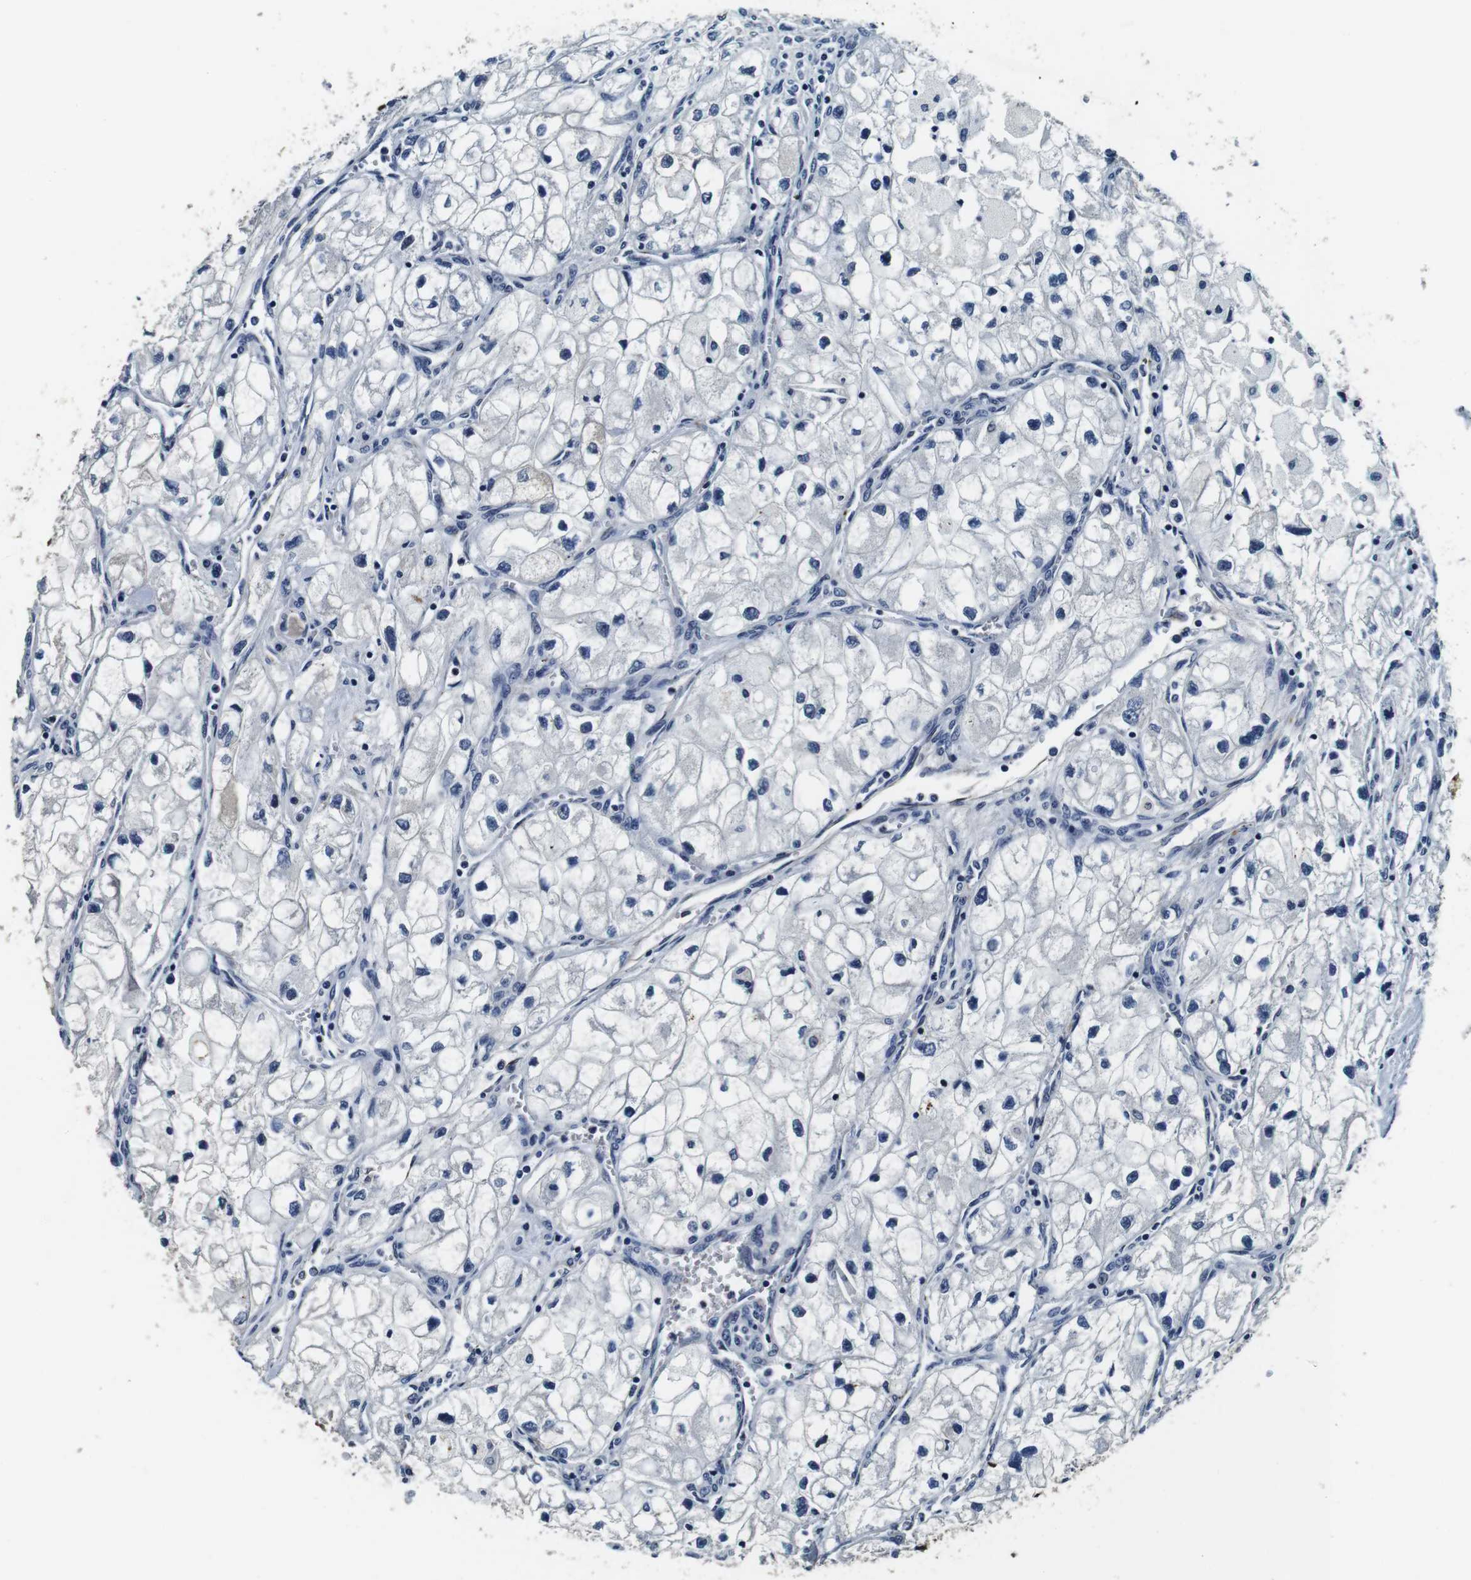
{"staining": {"intensity": "negative", "quantity": "none", "location": "none"}, "tissue": "renal cancer", "cell_type": "Tumor cells", "image_type": "cancer", "snomed": [{"axis": "morphology", "description": "Adenocarcinoma, NOS"}, {"axis": "topography", "description": "Kidney"}], "caption": "The micrograph displays no significant positivity in tumor cells of renal cancer (adenocarcinoma).", "gene": "GJE1", "patient": {"sex": "female", "age": 70}}